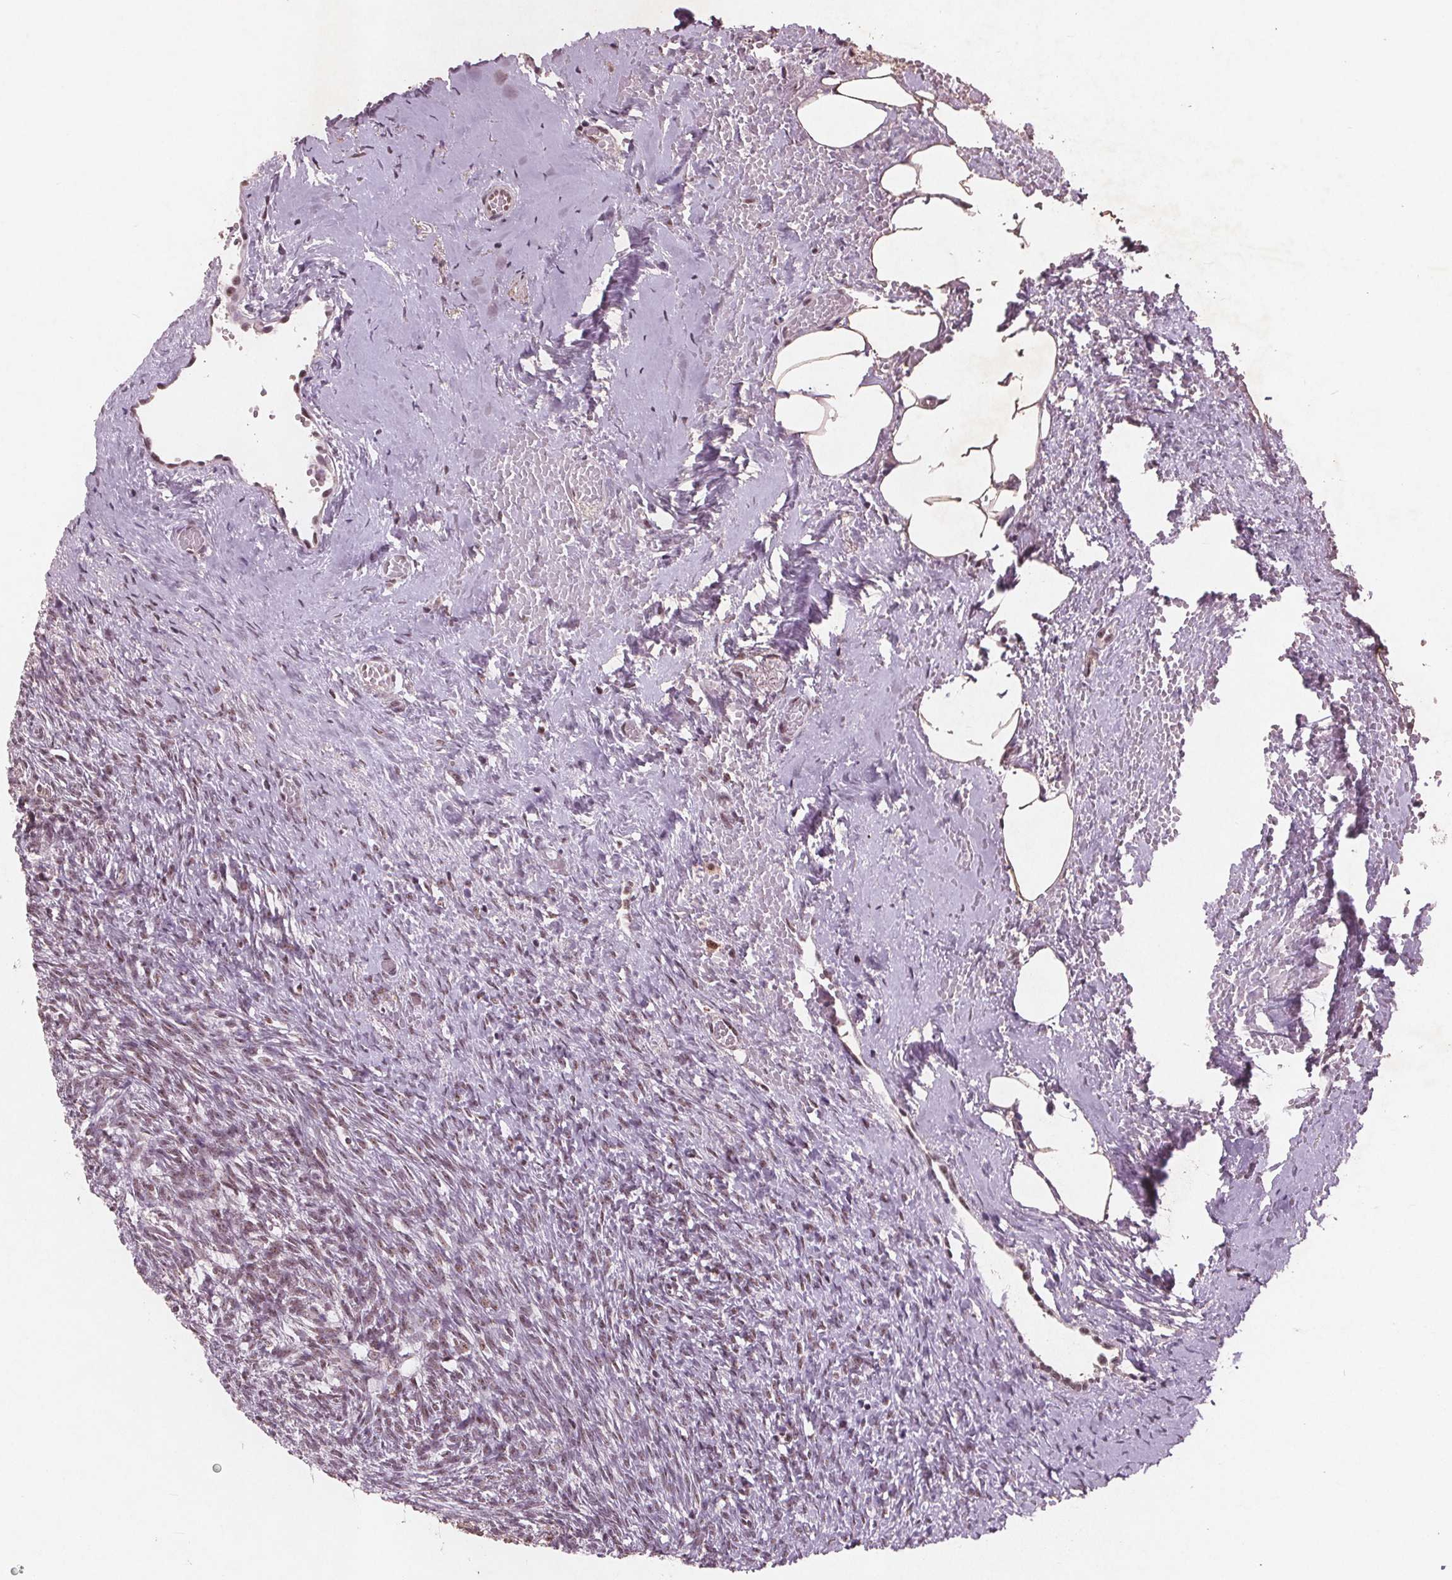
{"staining": {"intensity": "weak", "quantity": ">75%", "location": "nuclear"}, "tissue": "ovary", "cell_type": "Ovarian stroma cells", "image_type": "normal", "snomed": [{"axis": "morphology", "description": "Normal tissue, NOS"}, {"axis": "topography", "description": "Ovary"}], "caption": "Protein staining demonstrates weak nuclear staining in about >75% of ovarian stroma cells in normal ovary.", "gene": "RPS6KA2", "patient": {"sex": "female", "age": 46}}